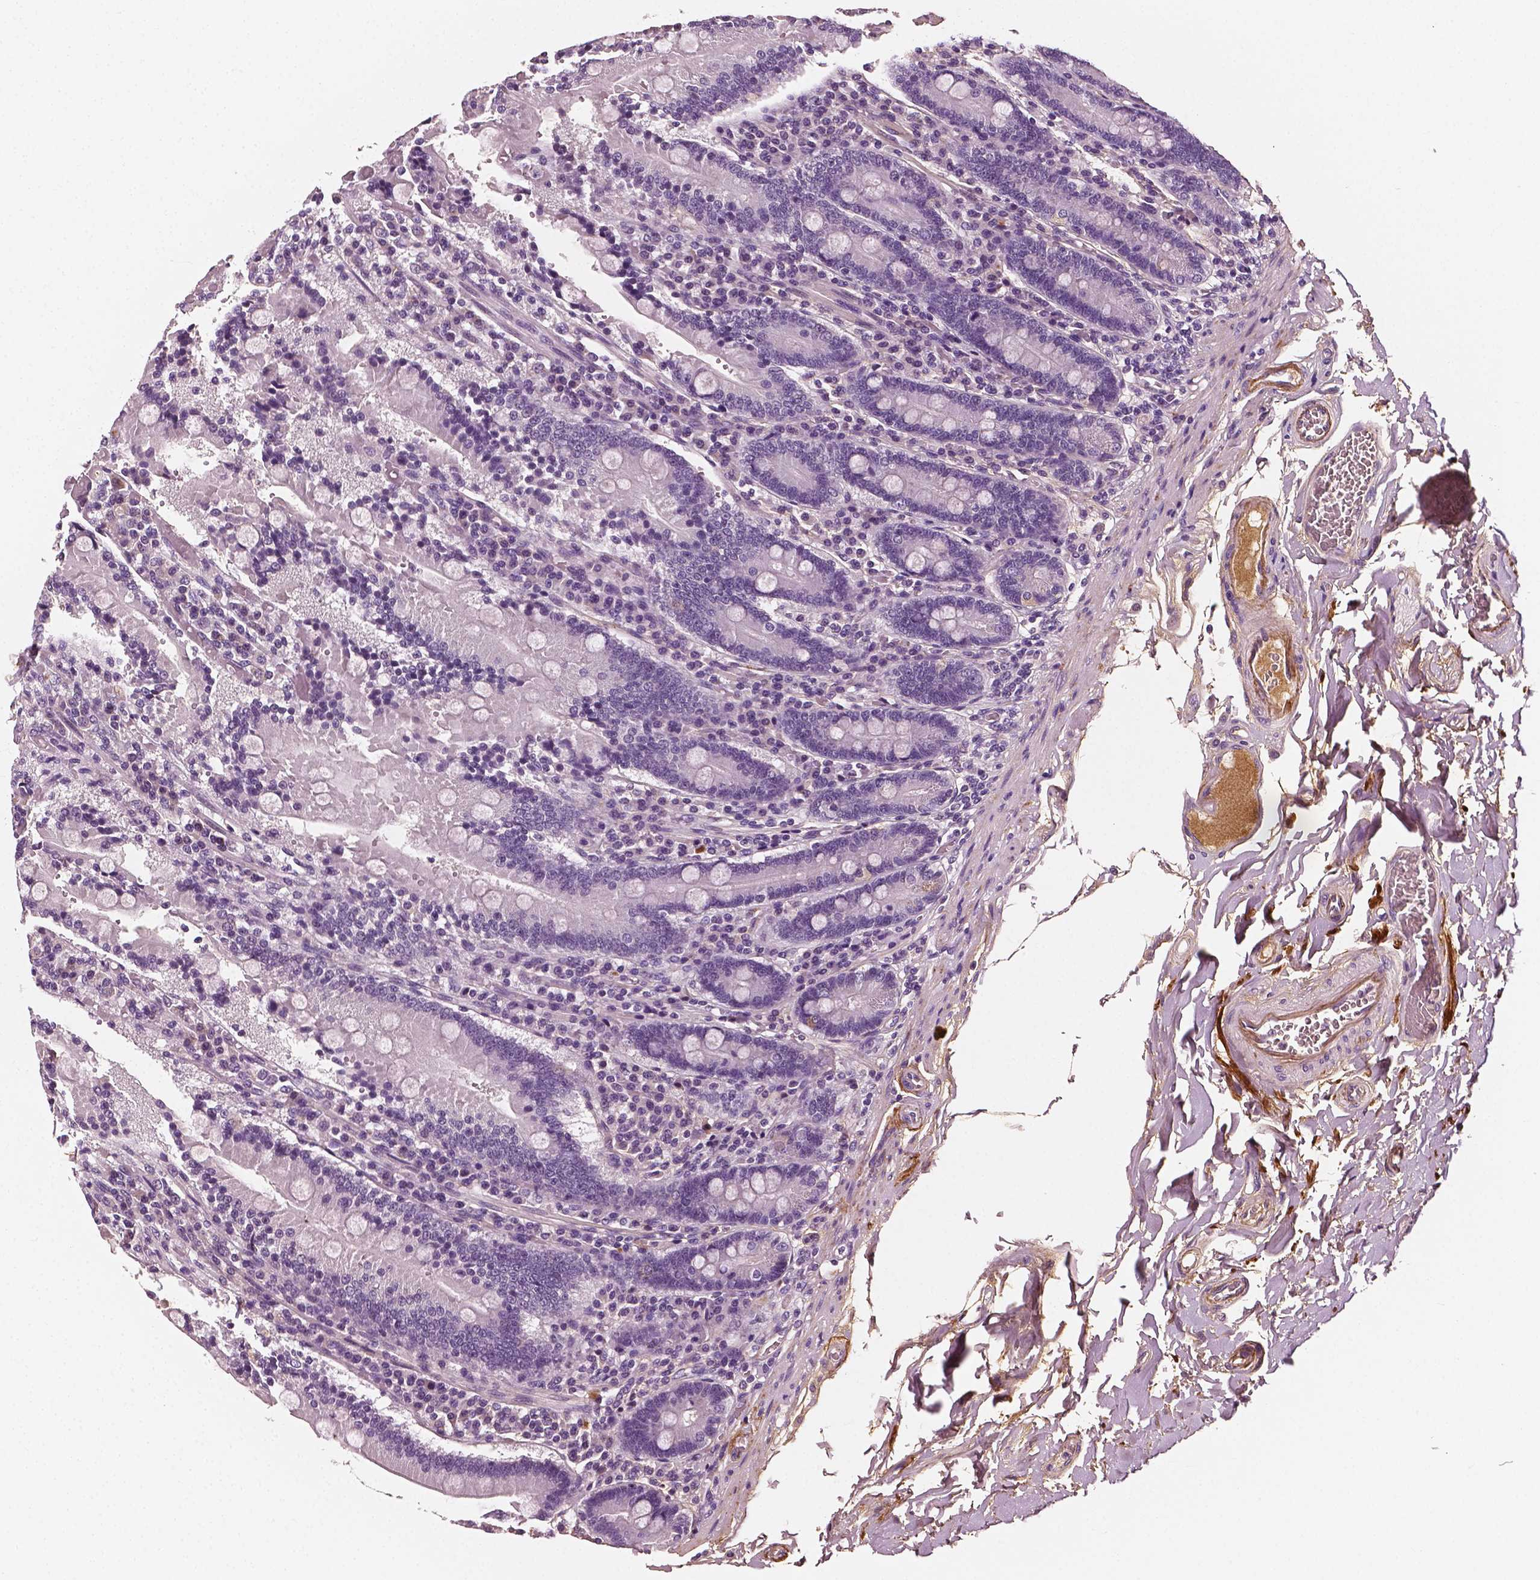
{"staining": {"intensity": "negative", "quantity": "none", "location": "none"}, "tissue": "duodenum", "cell_type": "Glandular cells", "image_type": "normal", "snomed": [{"axis": "morphology", "description": "Normal tissue, NOS"}, {"axis": "topography", "description": "Duodenum"}], "caption": "The IHC histopathology image has no significant staining in glandular cells of duodenum.", "gene": "FBLN1", "patient": {"sex": "female", "age": 62}}